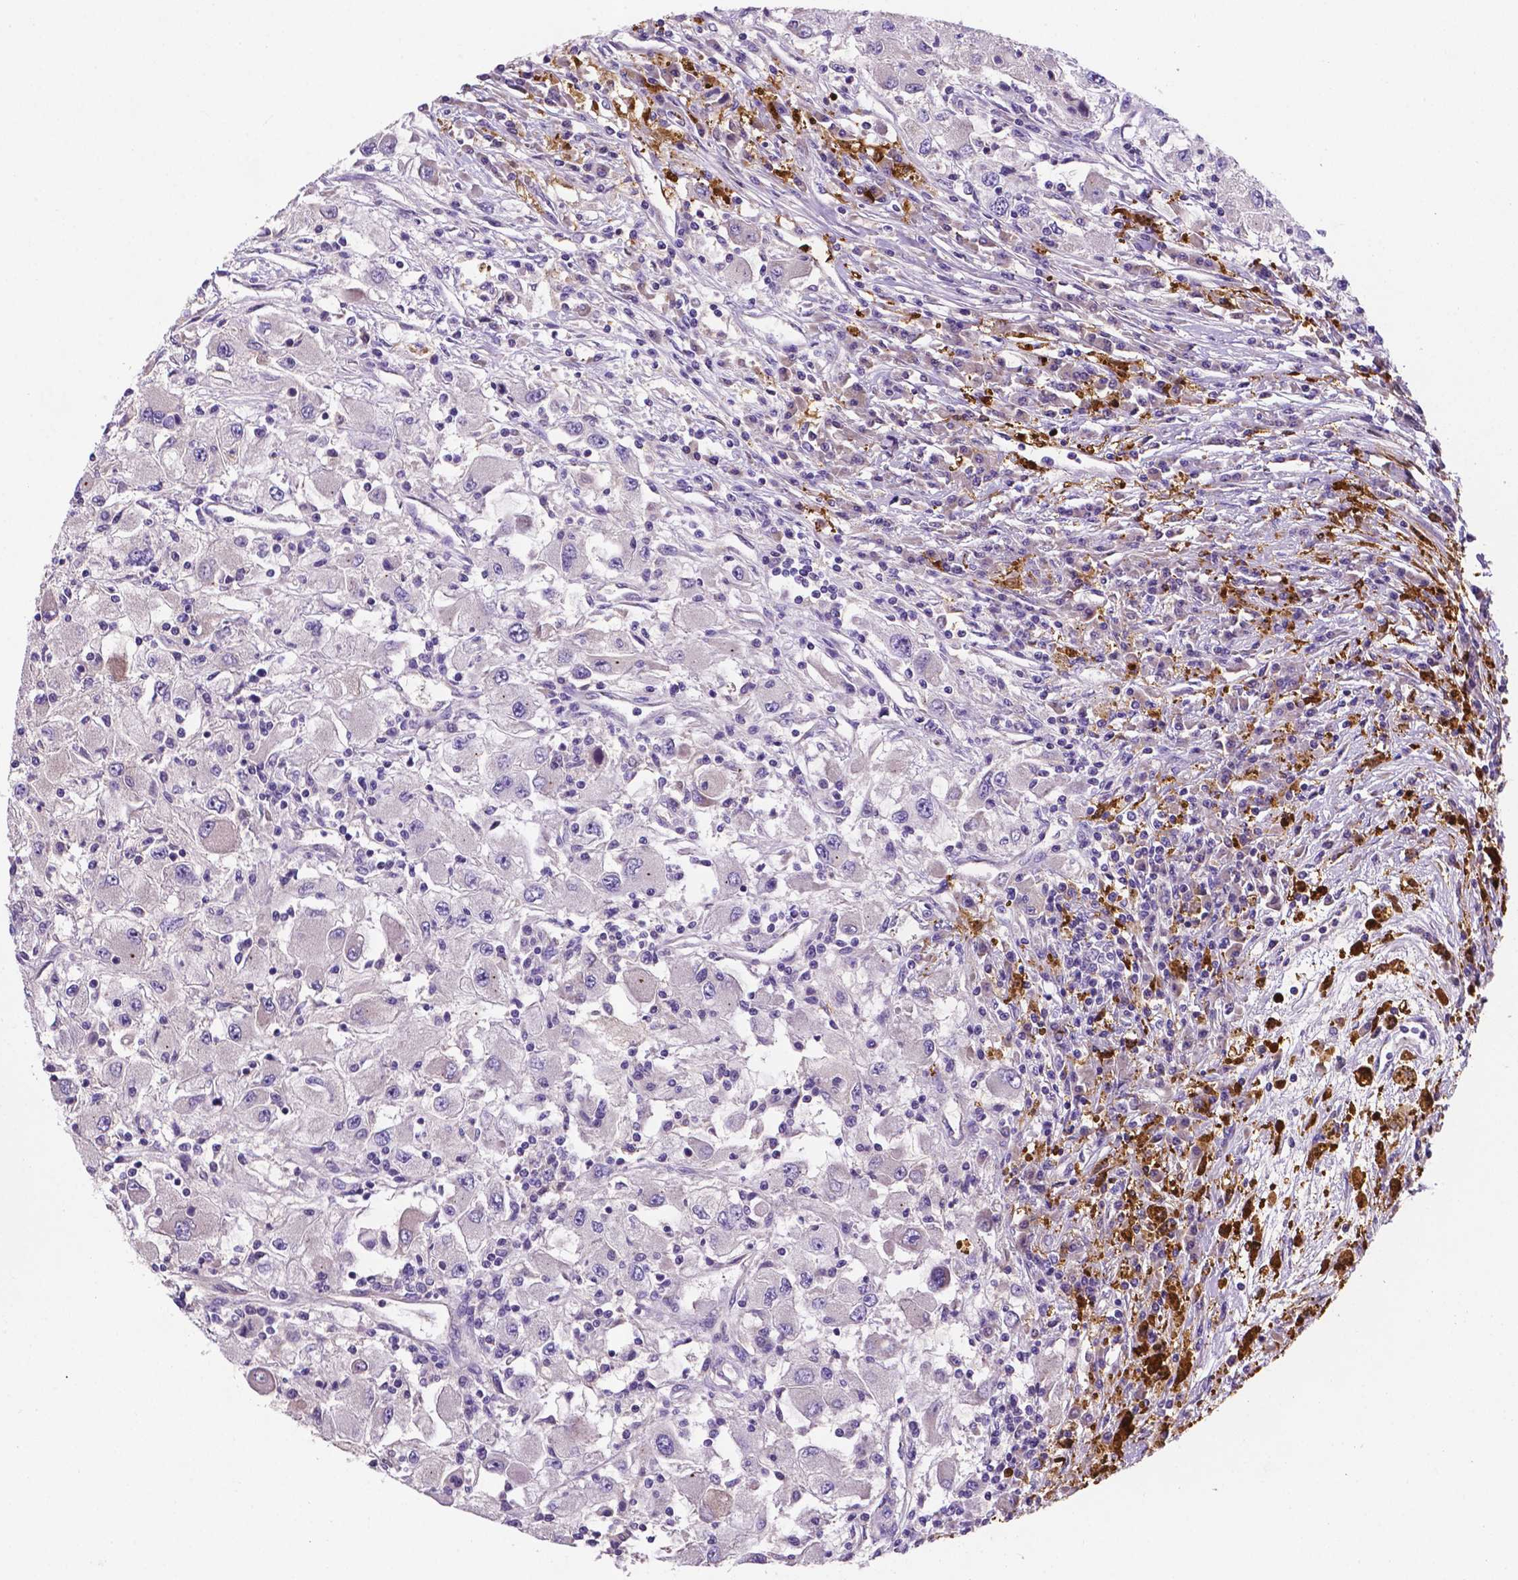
{"staining": {"intensity": "negative", "quantity": "none", "location": "none"}, "tissue": "renal cancer", "cell_type": "Tumor cells", "image_type": "cancer", "snomed": [{"axis": "morphology", "description": "Adenocarcinoma, NOS"}, {"axis": "topography", "description": "Kidney"}], "caption": "Renal adenocarcinoma stained for a protein using immunohistochemistry shows no staining tumor cells.", "gene": "TM4SF20", "patient": {"sex": "female", "age": 67}}